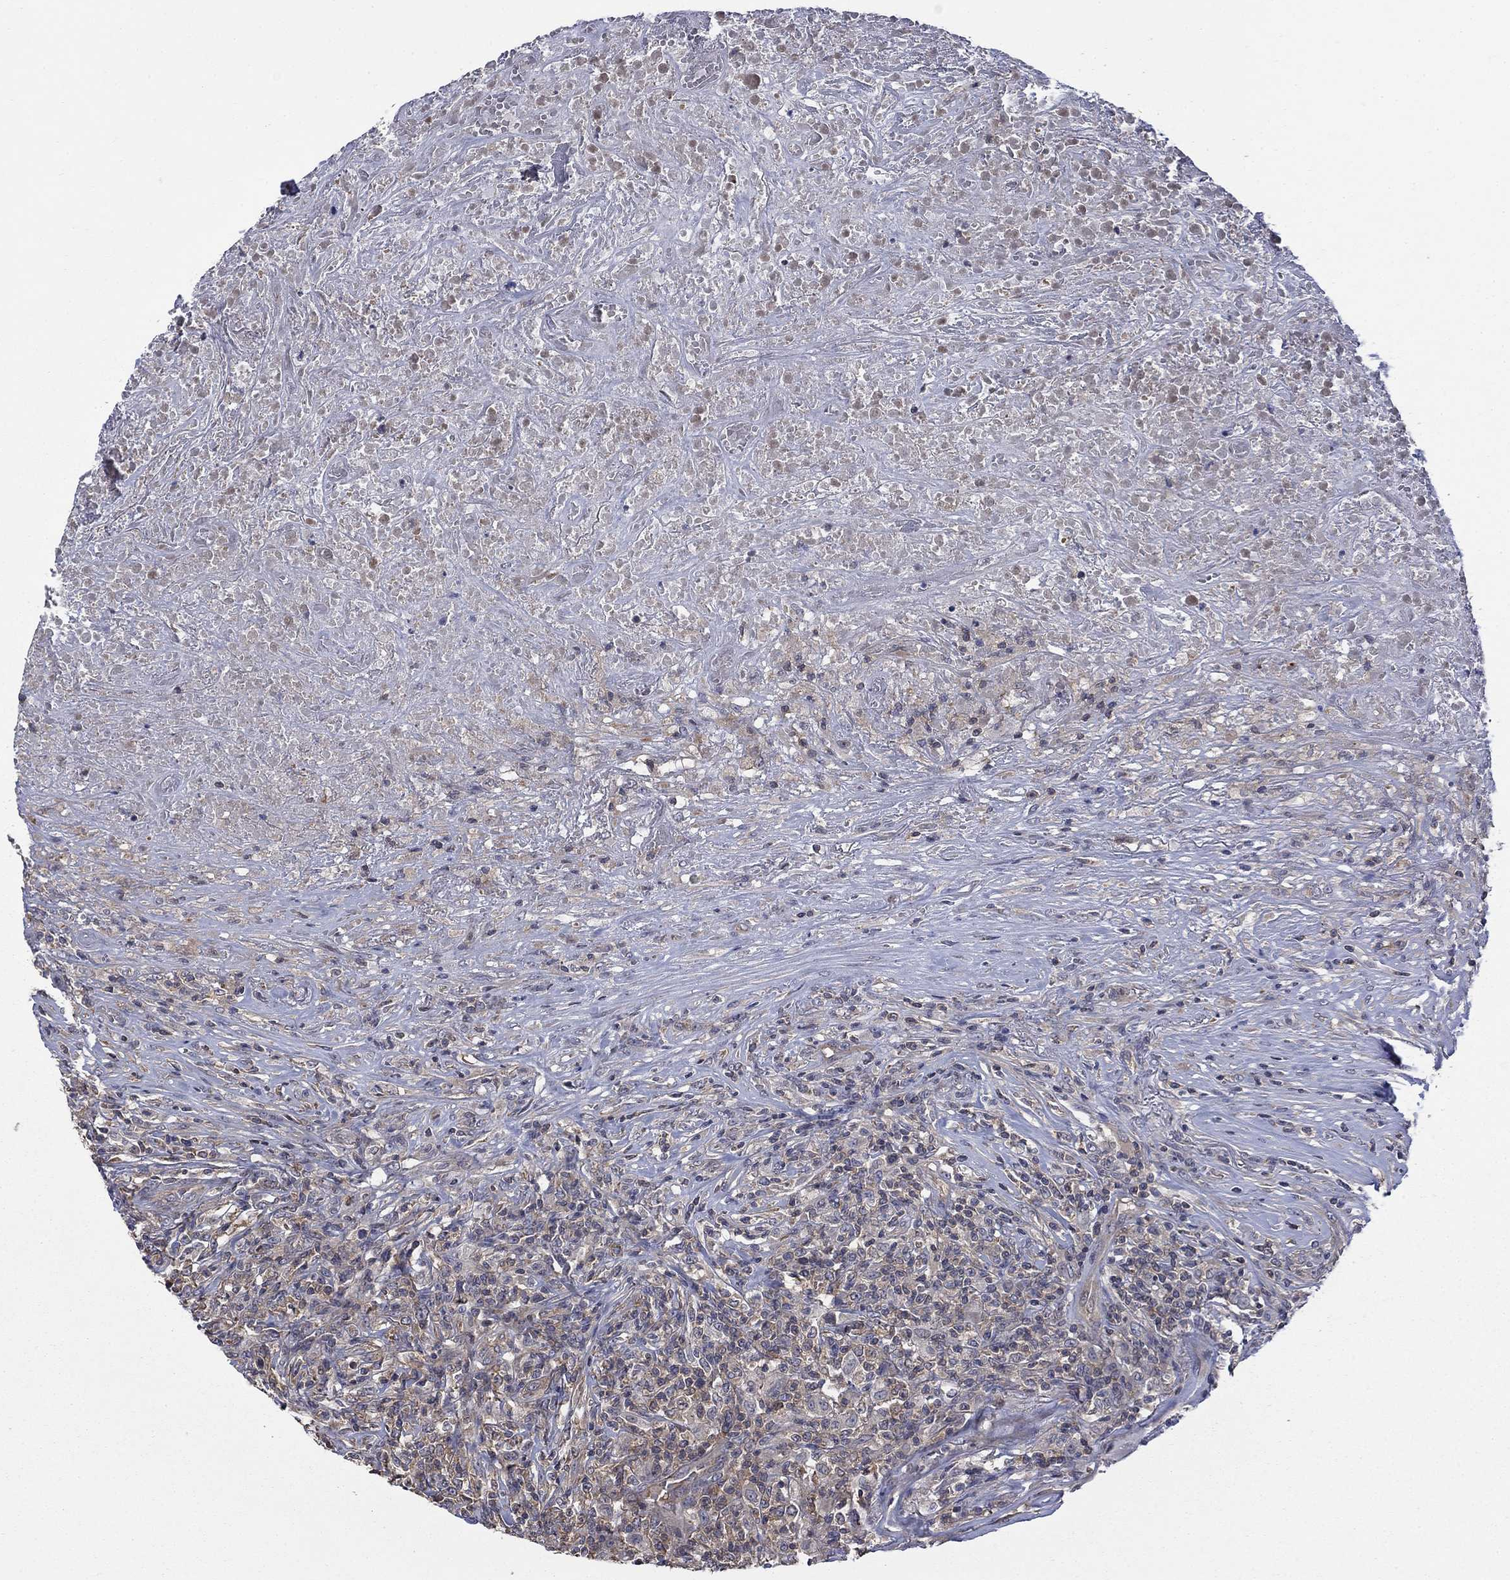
{"staining": {"intensity": "negative", "quantity": "none", "location": "none"}, "tissue": "lymphoma", "cell_type": "Tumor cells", "image_type": "cancer", "snomed": [{"axis": "morphology", "description": "Malignant lymphoma, non-Hodgkin's type, High grade"}, {"axis": "topography", "description": "Lung"}], "caption": "An immunohistochemistry (IHC) photomicrograph of lymphoma is shown. There is no staining in tumor cells of lymphoma.", "gene": "PDZD2", "patient": {"sex": "male", "age": 79}}